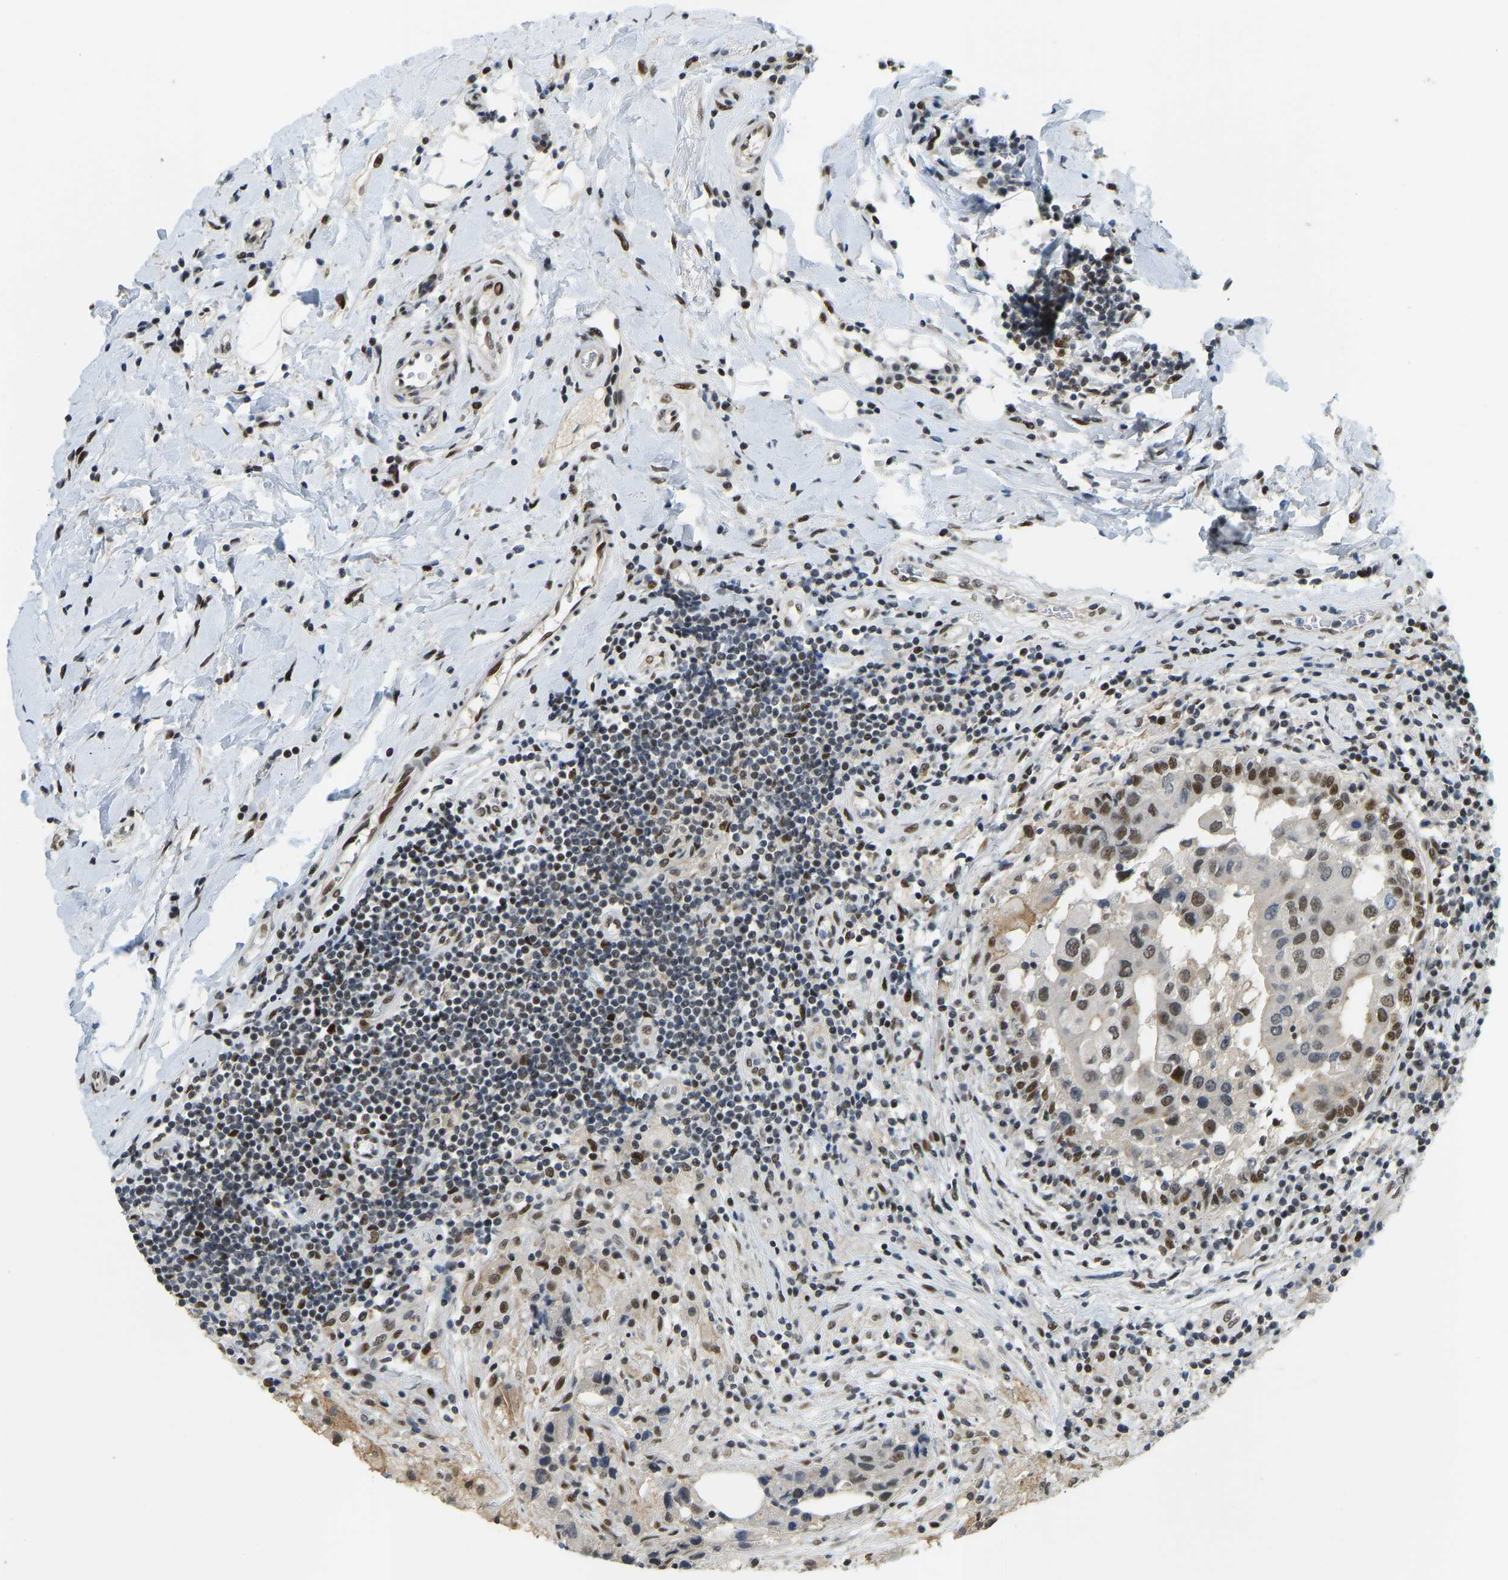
{"staining": {"intensity": "moderate", "quantity": ">75%", "location": "nuclear"}, "tissue": "breast cancer", "cell_type": "Tumor cells", "image_type": "cancer", "snomed": [{"axis": "morphology", "description": "Duct carcinoma"}, {"axis": "topography", "description": "Breast"}], "caption": "A brown stain shows moderate nuclear positivity of a protein in breast cancer (invasive ductal carcinoma) tumor cells.", "gene": "FOXK1", "patient": {"sex": "female", "age": 27}}